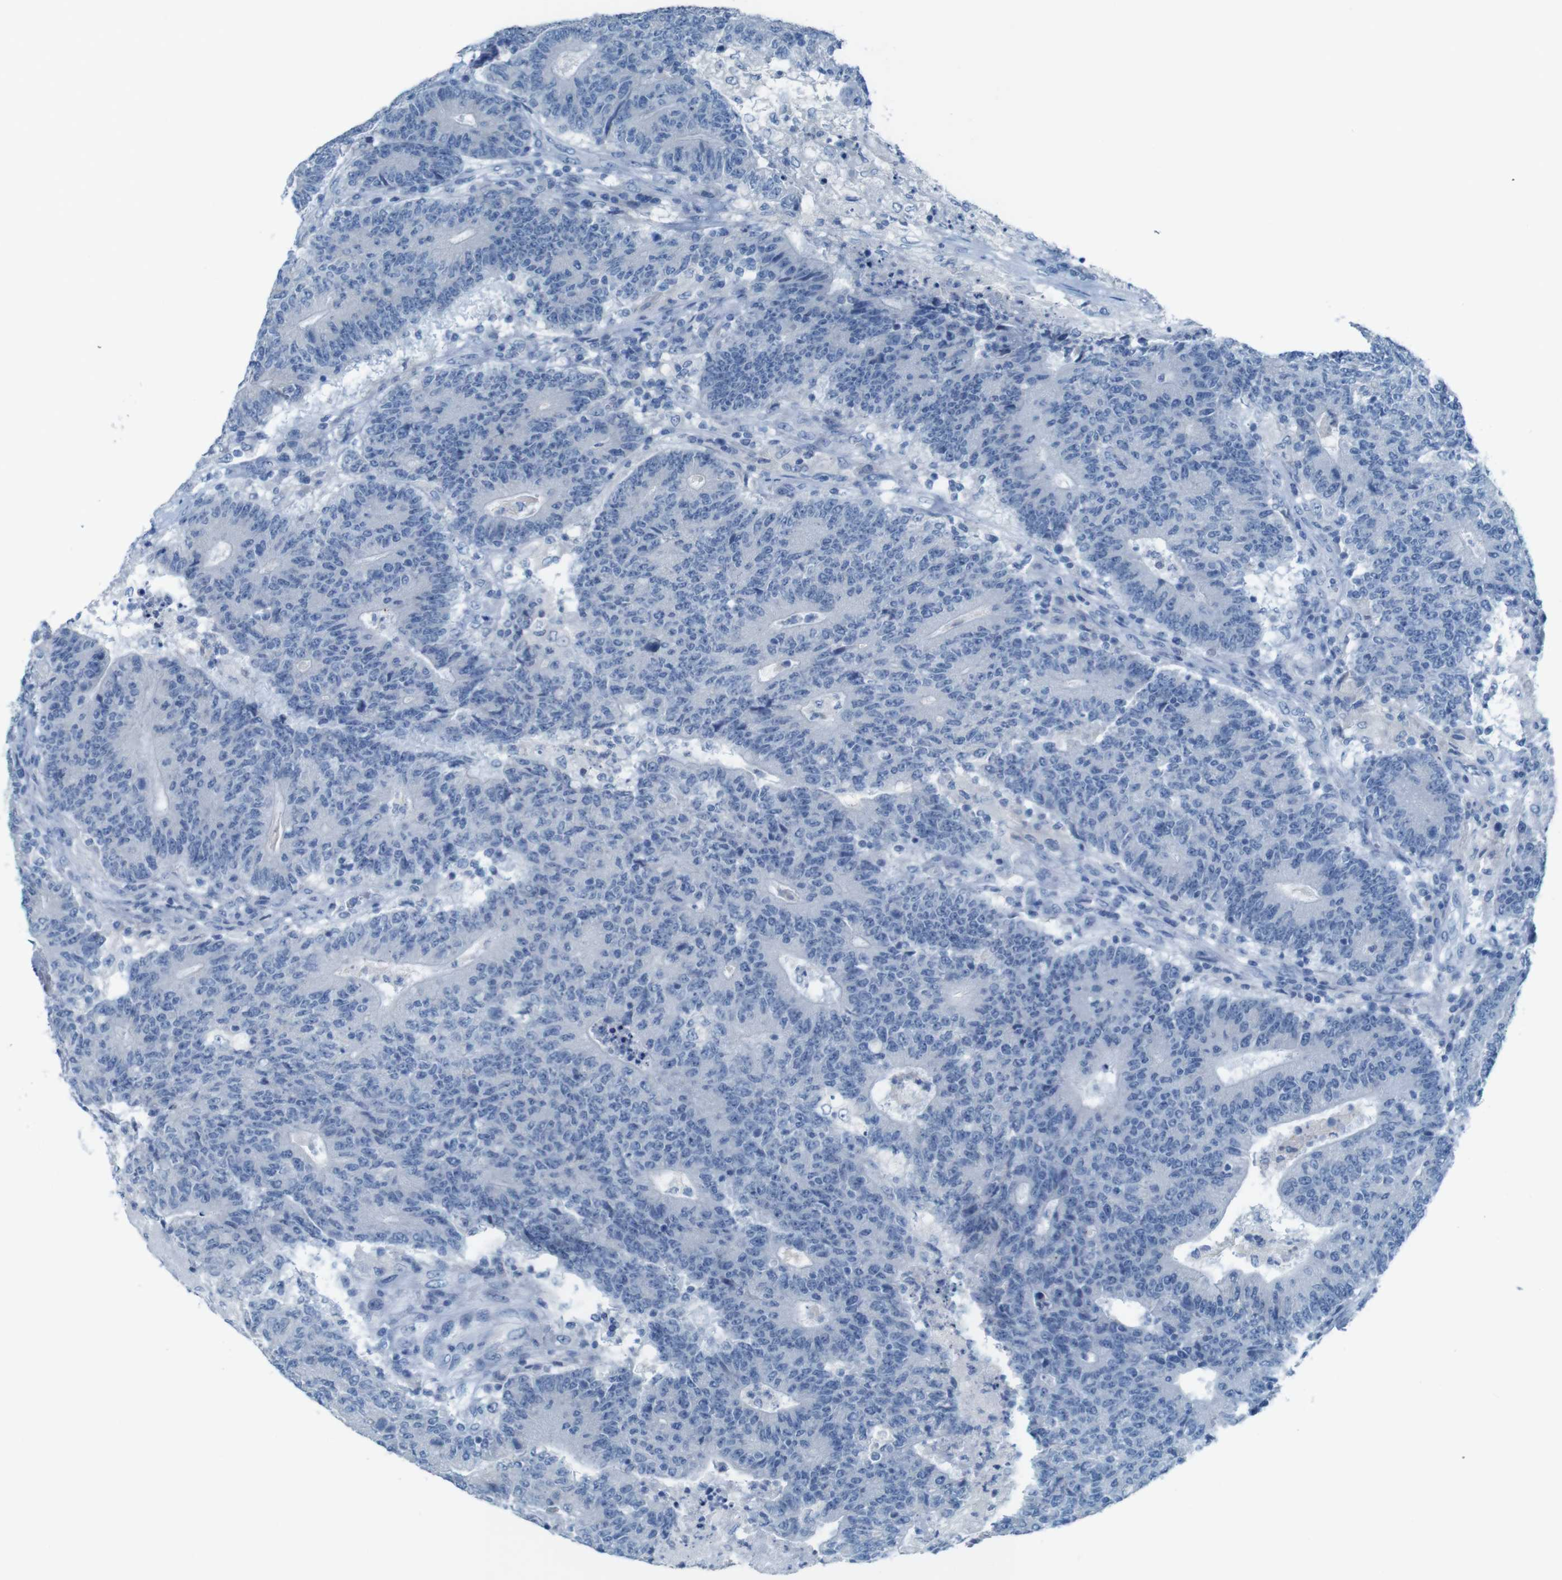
{"staining": {"intensity": "negative", "quantity": "none", "location": "none"}, "tissue": "colorectal cancer", "cell_type": "Tumor cells", "image_type": "cancer", "snomed": [{"axis": "morphology", "description": "Normal tissue, NOS"}, {"axis": "morphology", "description": "Adenocarcinoma, NOS"}, {"axis": "topography", "description": "Colon"}], "caption": "DAB immunohistochemical staining of human colorectal cancer reveals no significant positivity in tumor cells. (Stains: DAB immunohistochemistry with hematoxylin counter stain, Microscopy: brightfield microscopy at high magnification).", "gene": "MOGAT3", "patient": {"sex": "female", "age": 75}}